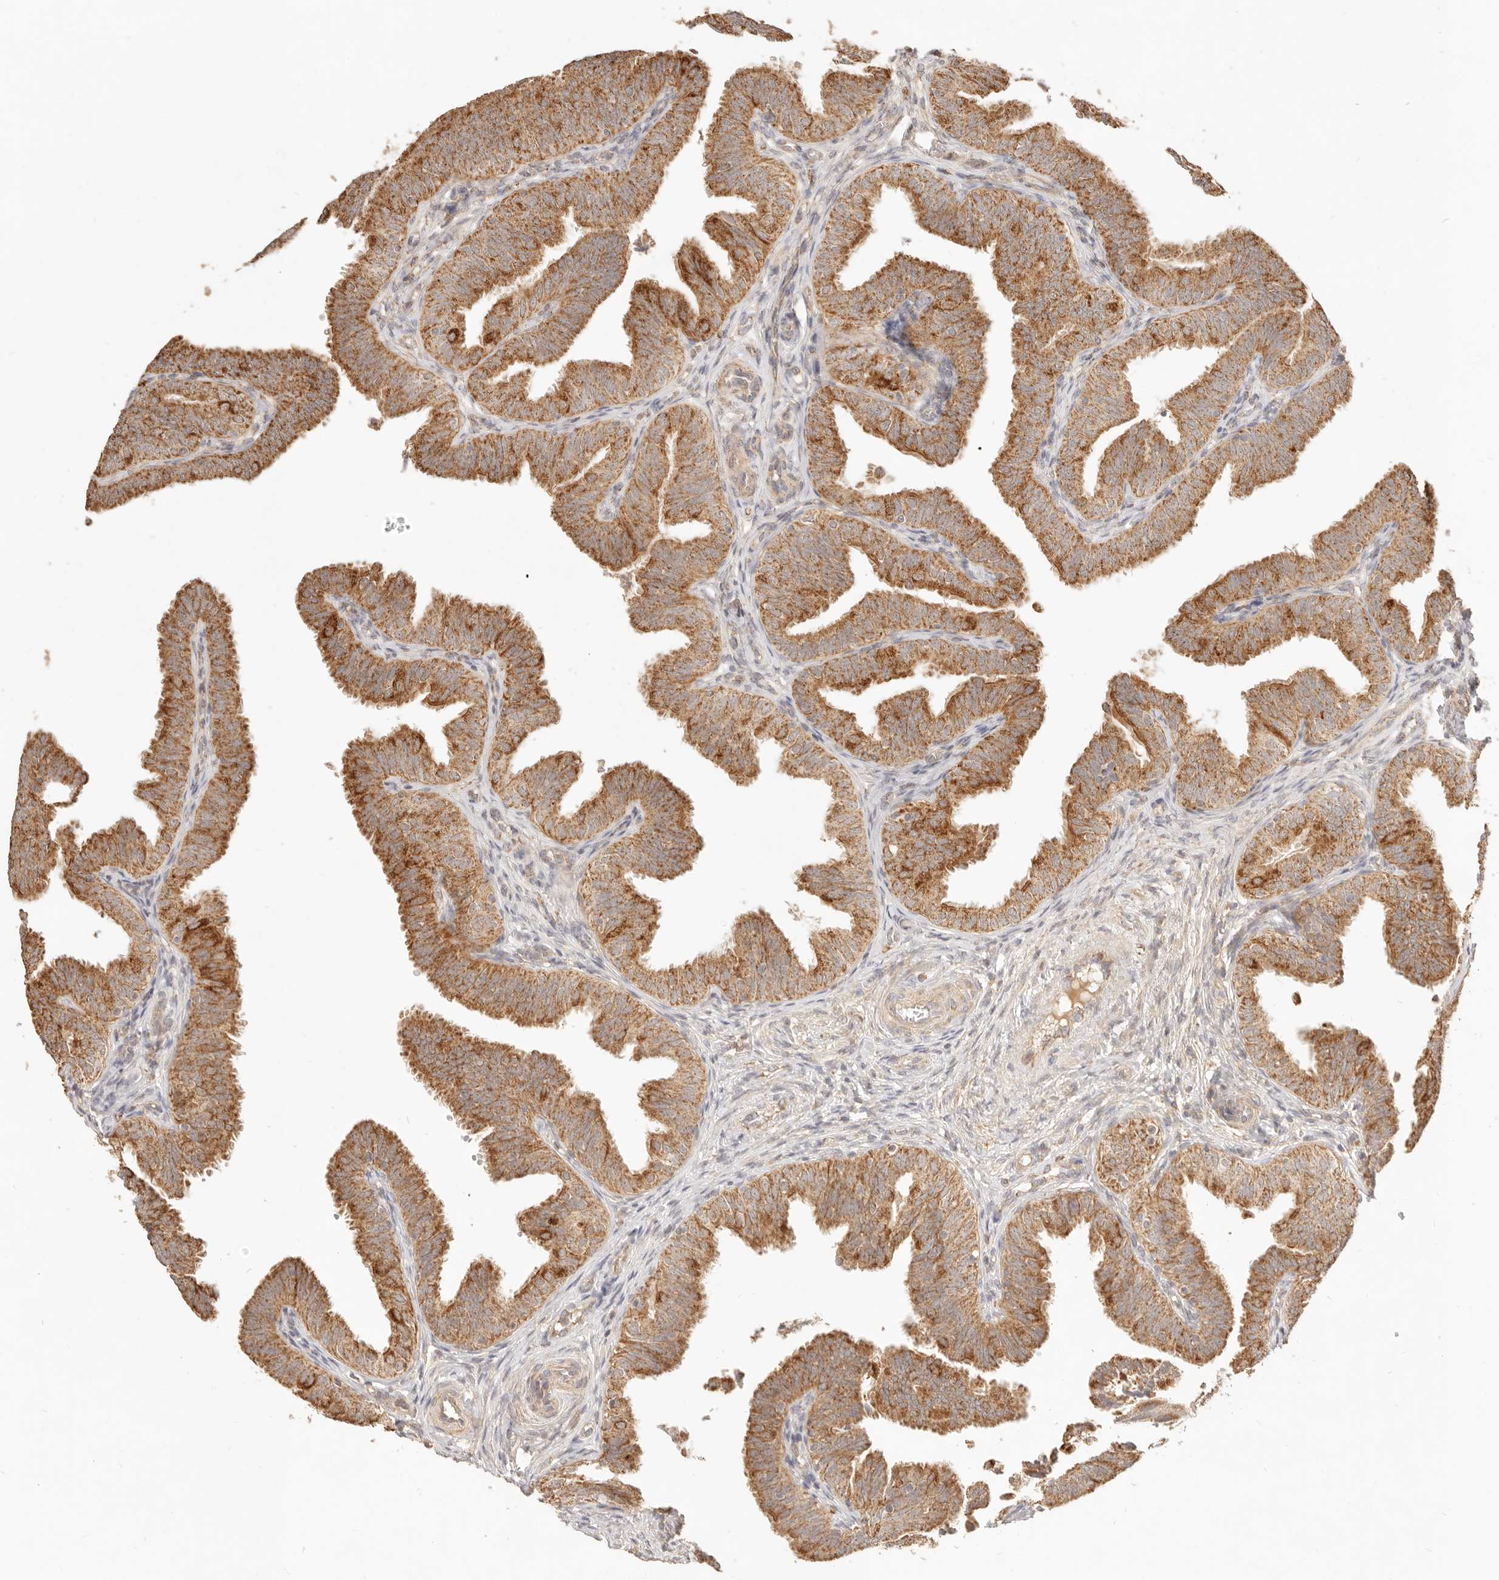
{"staining": {"intensity": "moderate", "quantity": ">75%", "location": "cytoplasmic/membranous"}, "tissue": "fallopian tube", "cell_type": "Glandular cells", "image_type": "normal", "snomed": [{"axis": "morphology", "description": "Normal tissue, NOS"}, {"axis": "topography", "description": "Fallopian tube"}], "caption": "Human fallopian tube stained with a brown dye demonstrates moderate cytoplasmic/membranous positive positivity in about >75% of glandular cells.", "gene": "CPLANE2", "patient": {"sex": "female", "age": 35}}